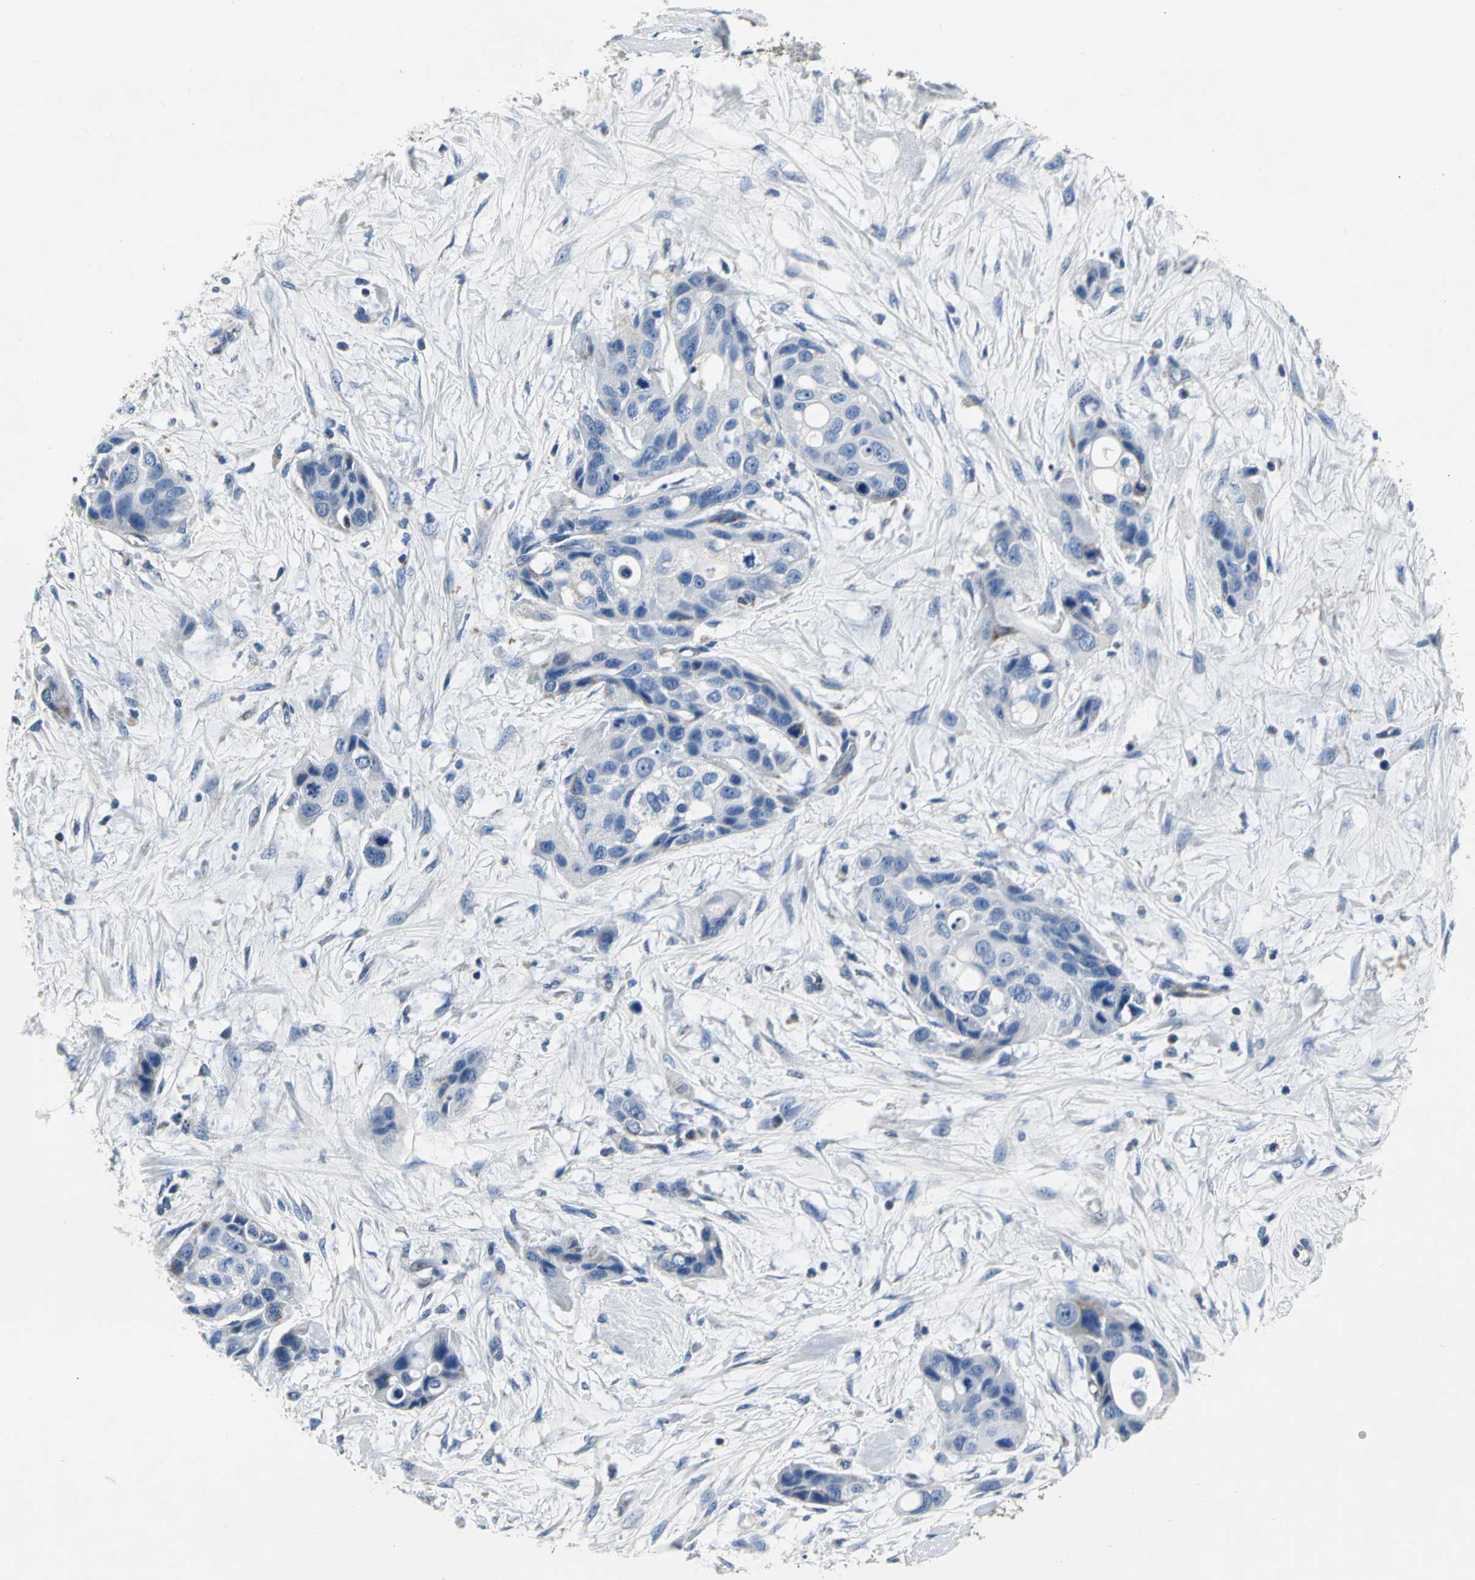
{"staining": {"intensity": "weak", "quantity": "25%-75%", "location": "cytoplasmic/membranous"}, "tissue": "pancreatic cancer", "cell_type": "Tumor cells", "image_type": "cancer", "snomed": [{"axis": "morphology", "description": "Adenocarcinoma, NOS"}, {"axis": "topography", "description": "Pancreas"}], "caption": "Protein expression by immunohistochemistry reveals weak cytoplasmic/membranous positivity in approximately 25%-75% of tumor cells in pancreatic cancer (adenocarcinoma).", "gene": "IFI6", "patient": {"sex": "female", "age": 60}}